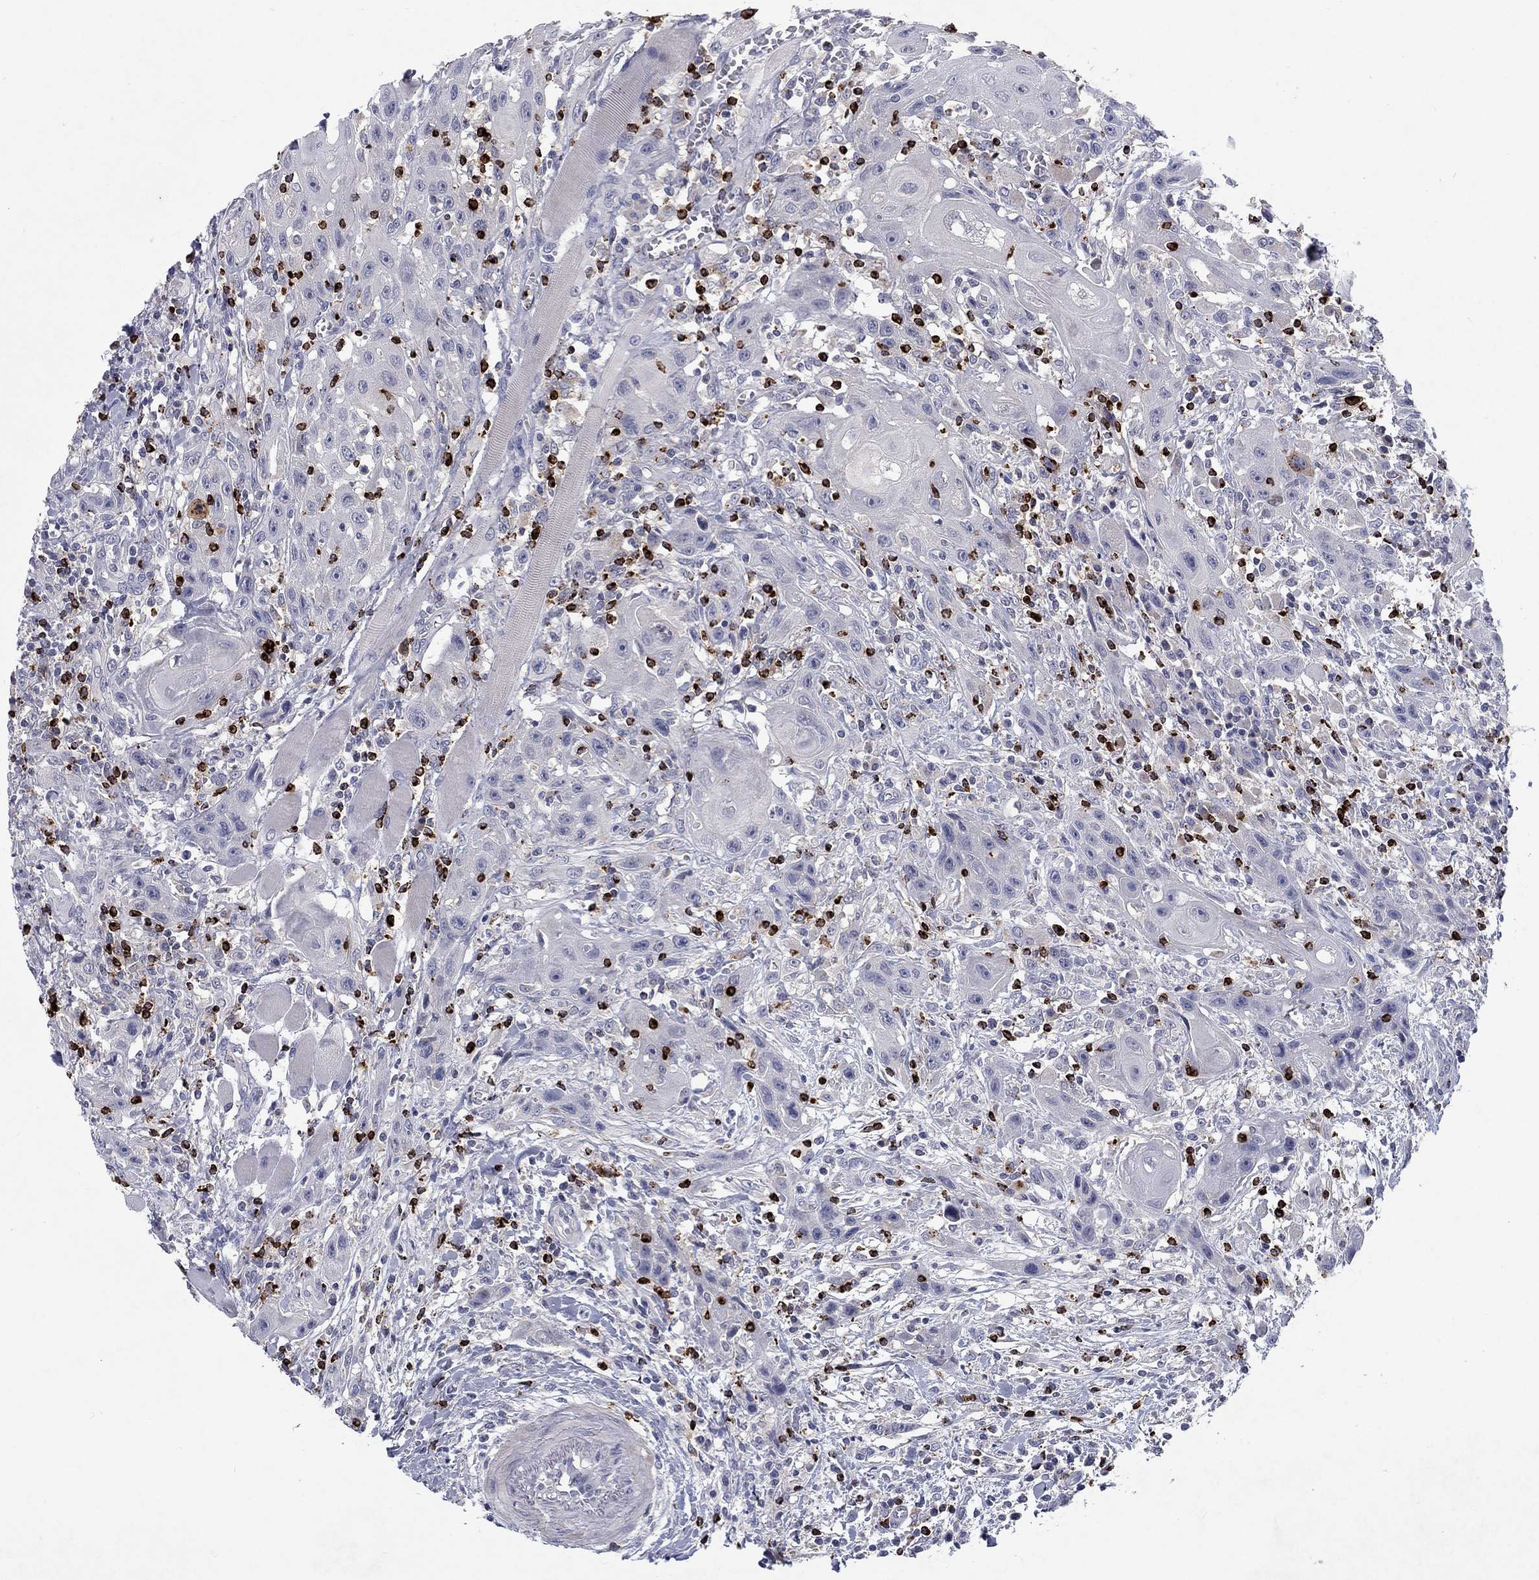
{"staining": {"intensity": "negative", "quantity": "none", "location": "none"}, "tissue": "head and neck cancer", "cell_type": "Tumor cells", "image_type": "cancer", "snomed": [{"axis": "morphology", "description": "Normal tissue, NOS"}, {"axis": "morphology", "description": "Squamous cell carcinoma, NOS"}, {"axis": "topography", "description": "Oral tissue"}, {"axis": "topography", "description": "Head-Neck"}], "caption": "DAB immunohistochemical staining of human head and neck cancer (squamous cell carcinoma) exhibits no significant staining in tumor cells.", "gene": "GZMA", "patient": {"sex": "male", "age": 71}}